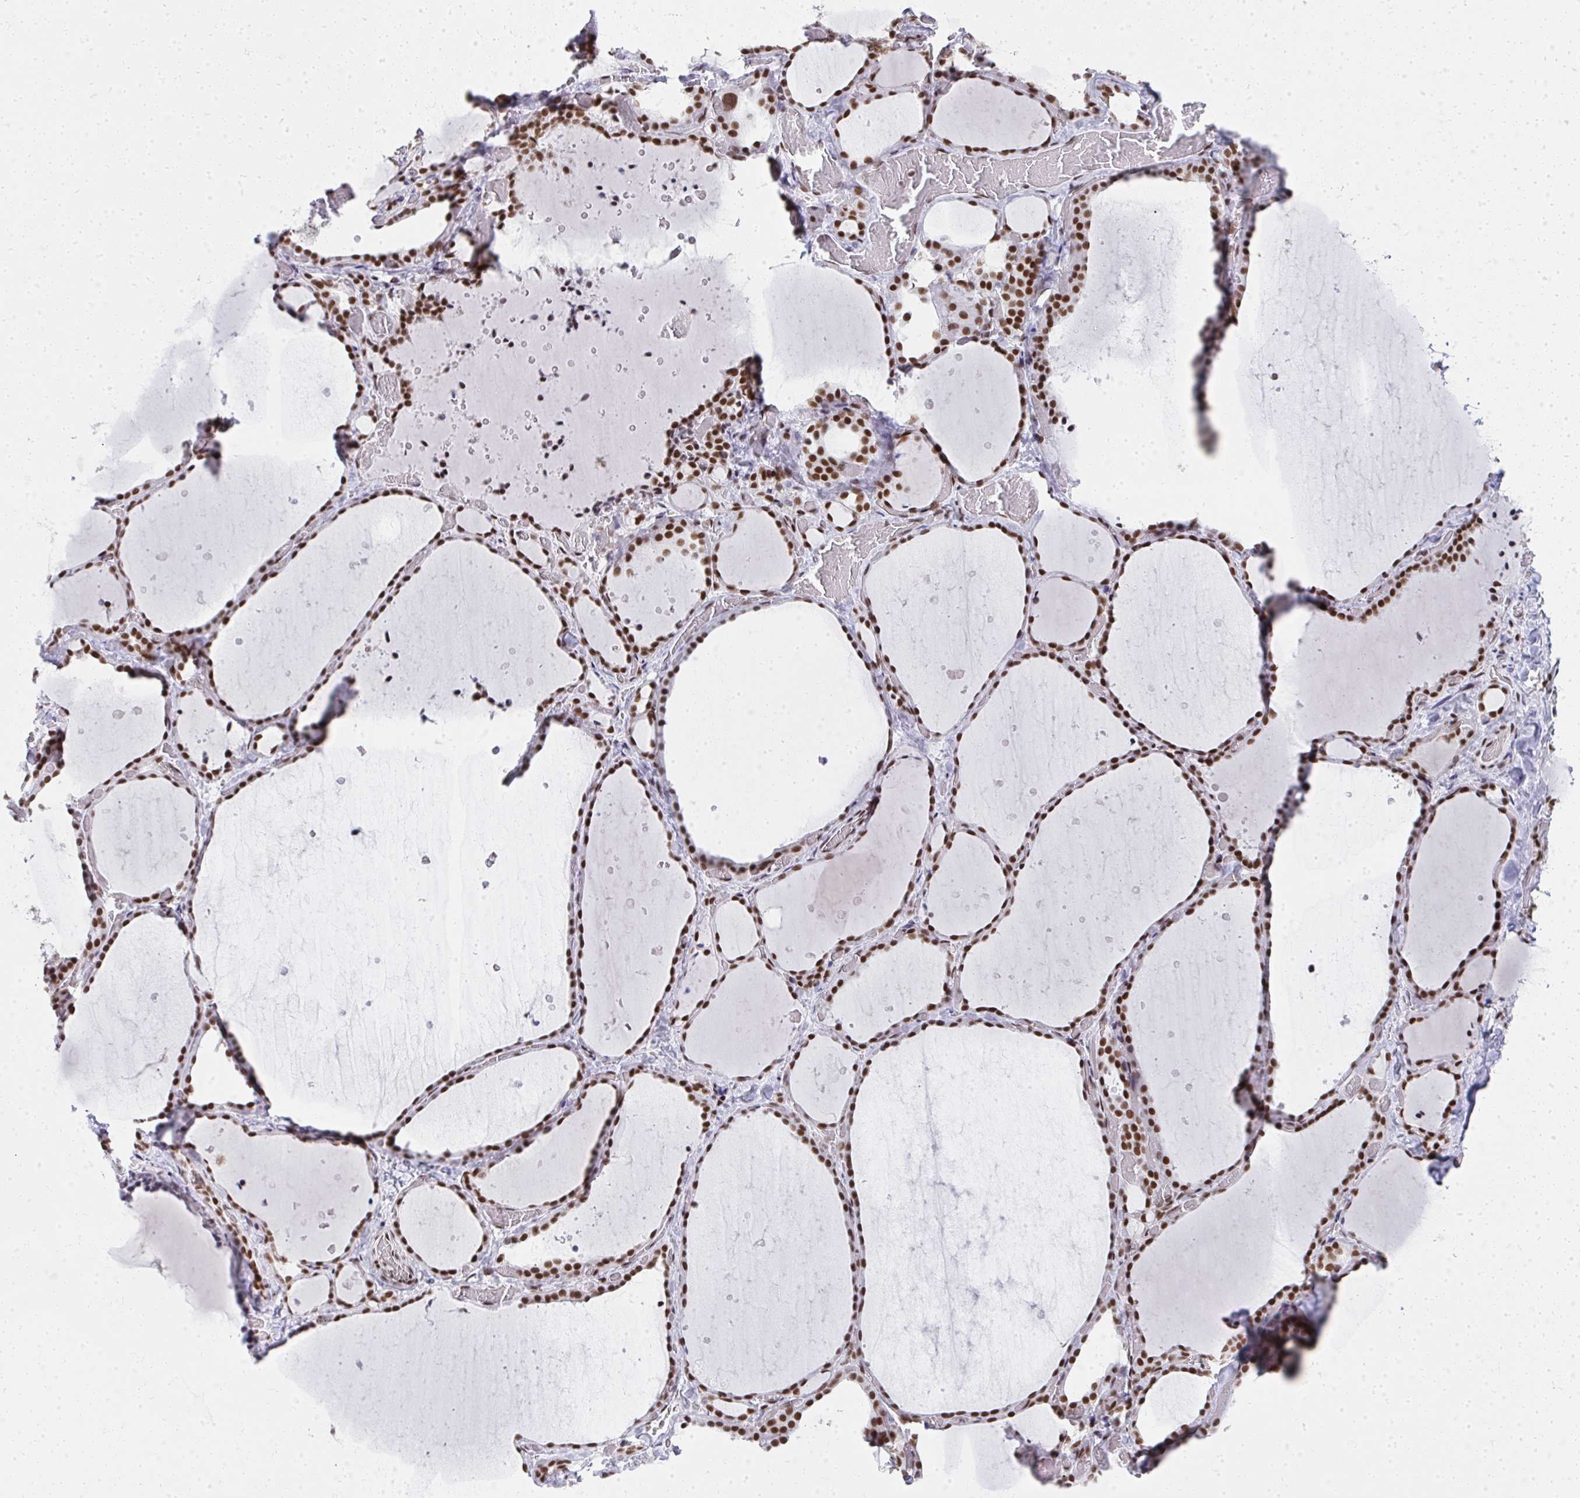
{"staining": {"intensity": "strong", "quantity": ">75%", "location": "nuclear"}, "tissue": "thyroid gland", "cell_type": "Glandular cells", "image_type": "normal", "snomed": [{"axis": "morphology", "description": "Normal tissue, NOS"}, {"axis": "topography", "description": "Thyroid gland"}], "caption": "IHC histopathology image of benign thyroid gland: human thyroid gland stained using immunohistochemistry demonstrates high levels of strong protein expression localized specifically in the nuclear of glandular cells, appearing as a nuclear brown color.", "gene": "CREBBP", "patient": {"sex": "female", "age": 36}}